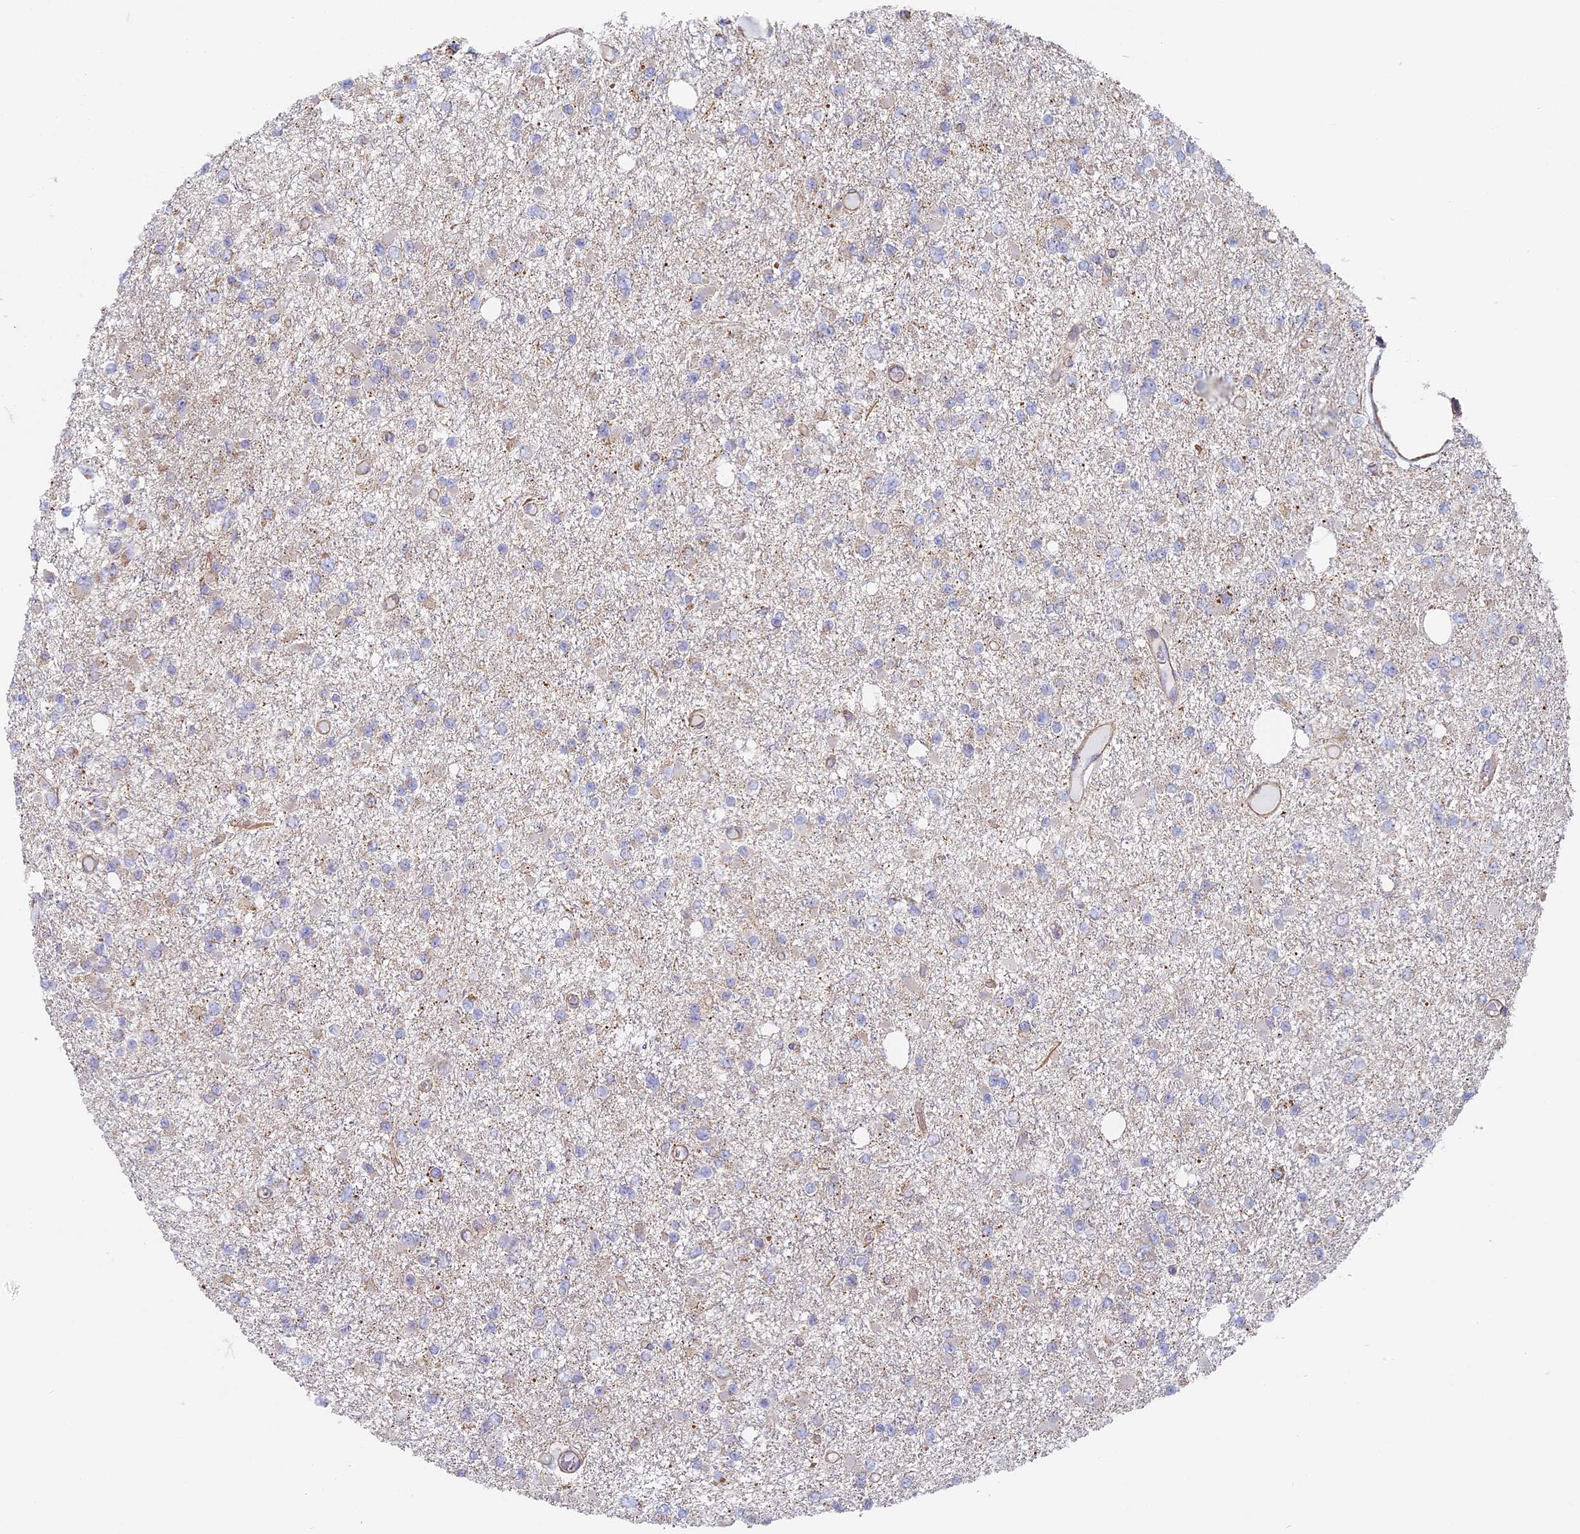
{"staining": {"intensity": "negative", "quantity": "none", "location": "none"}, "tissue": "glioma", "cell_type": "Tumor cells", "image_type": "cancer", "snomed": [{"axis": "morphology", "description": "Glioma, malignant, Low grade"}, {"axis": "topography", "description": "Brain"}], "caption": "Photomicrograph shows no significant protein expression in tumor cells of malignant low-grade glioma. The staining is performed using DAB brown chromogen with nuclei counter-stained in using hematoxylin.", "gene": "DDA1", "patient": {"sex": "female", "age": 22}}